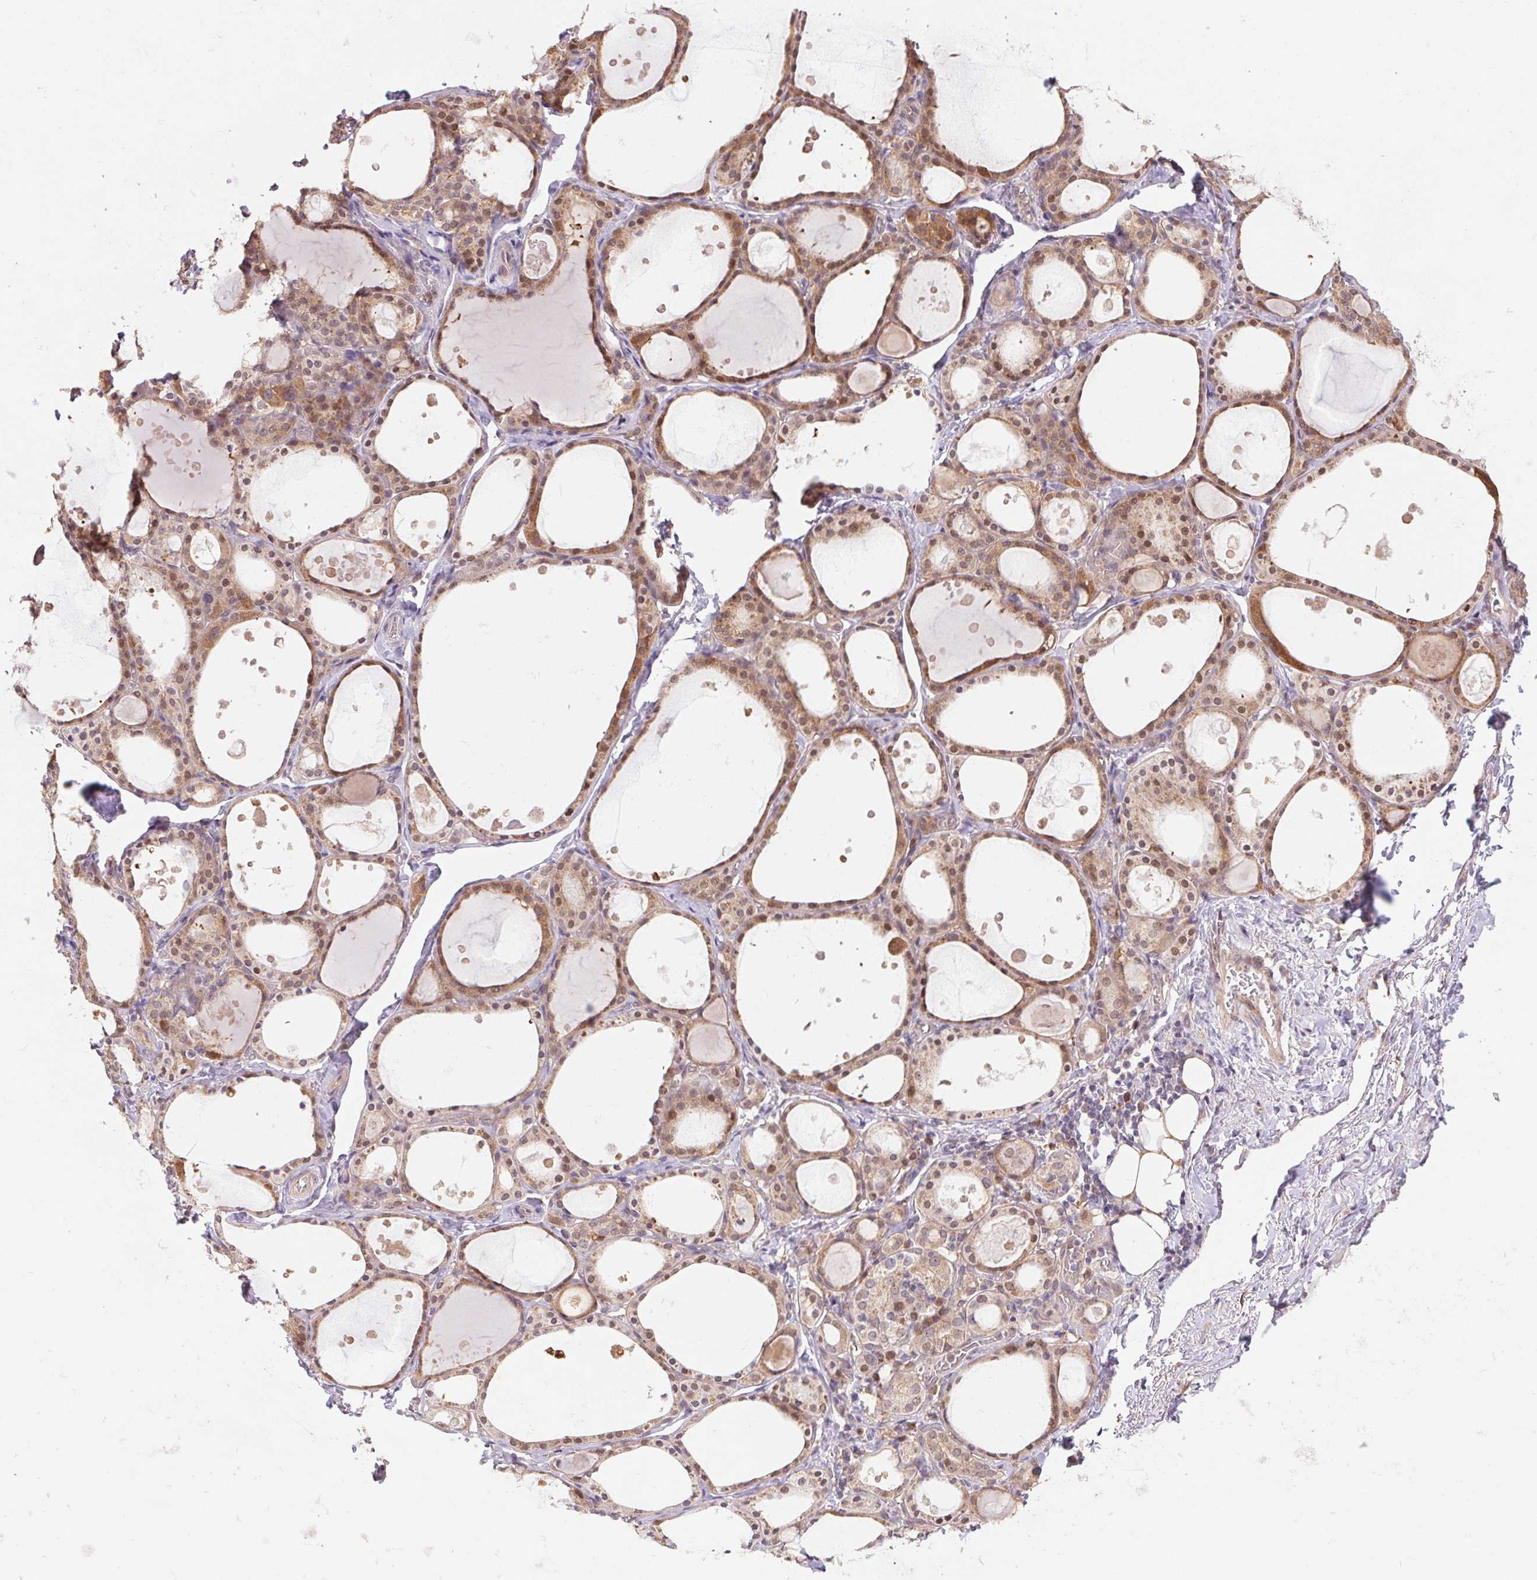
{"staining": {"intensity": "moderate", "quantity": "25%-75%", "location": "cytoplasmic/membranous,nuclear"}, "tissue": "thyroid gland", "cell_type": "Glandular cells", "image_type": "normal", "snomed": [{"axis": "morphology", "description": "Normal tissue, NOS"}, {"axis": "topography", "description": "Thyroid gland"}], "caption": "Benign thyroid gland was stained to show a protein in brown. There is medium levels of moderate cytoplasmic/membranous,nuclear staining in approximately 25%-75% of glandular cells. (brown staining indicates protein expression, while blue staining denotes nuclei).", "gene": "RRM1", "patient": {"sex": "male", "age": 68}}